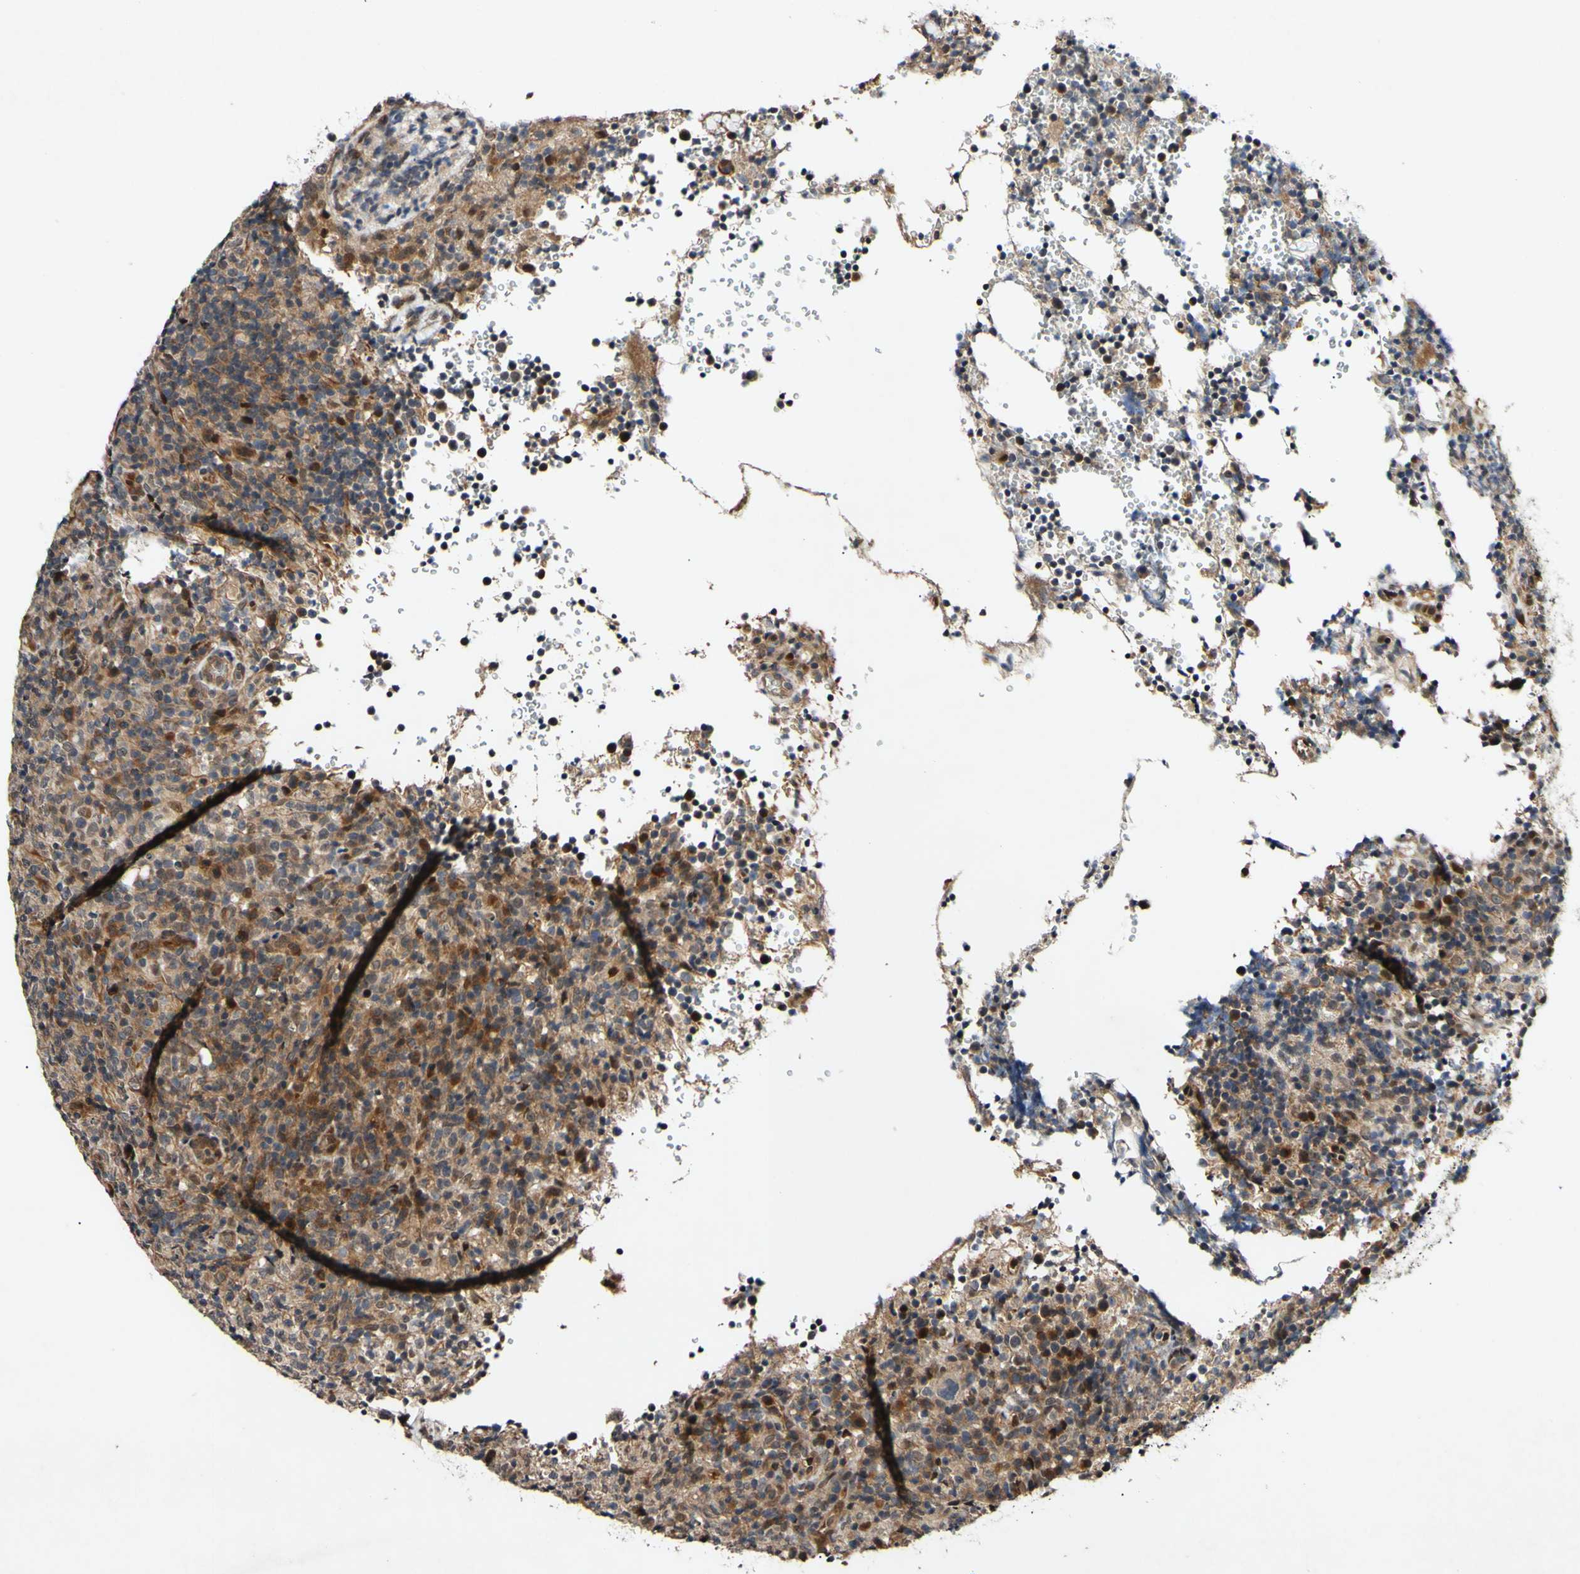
{"staining": {"intensity": "moderate", "quantity": ">75%", "location": "cytoplasmic/membranous"}, "tissue": "lymphoma", "cell_type": "Tumor cells", "image_type": "cancer", "snomed": [{"axis": "morphology", "description": "Malignant lymphoma, non-Hodgkin's type, High grade"}, {"axis": "topography", "description": "Lymph node"}], "caption": "Immunohistochemical staining of human lymphoma exhibits medium levels of moderate cytoplasmic/membranous positivity in about >75% of tumor cells.", "gene": "CSNK1E", "patient": {"sex": "female", "age": 76}}